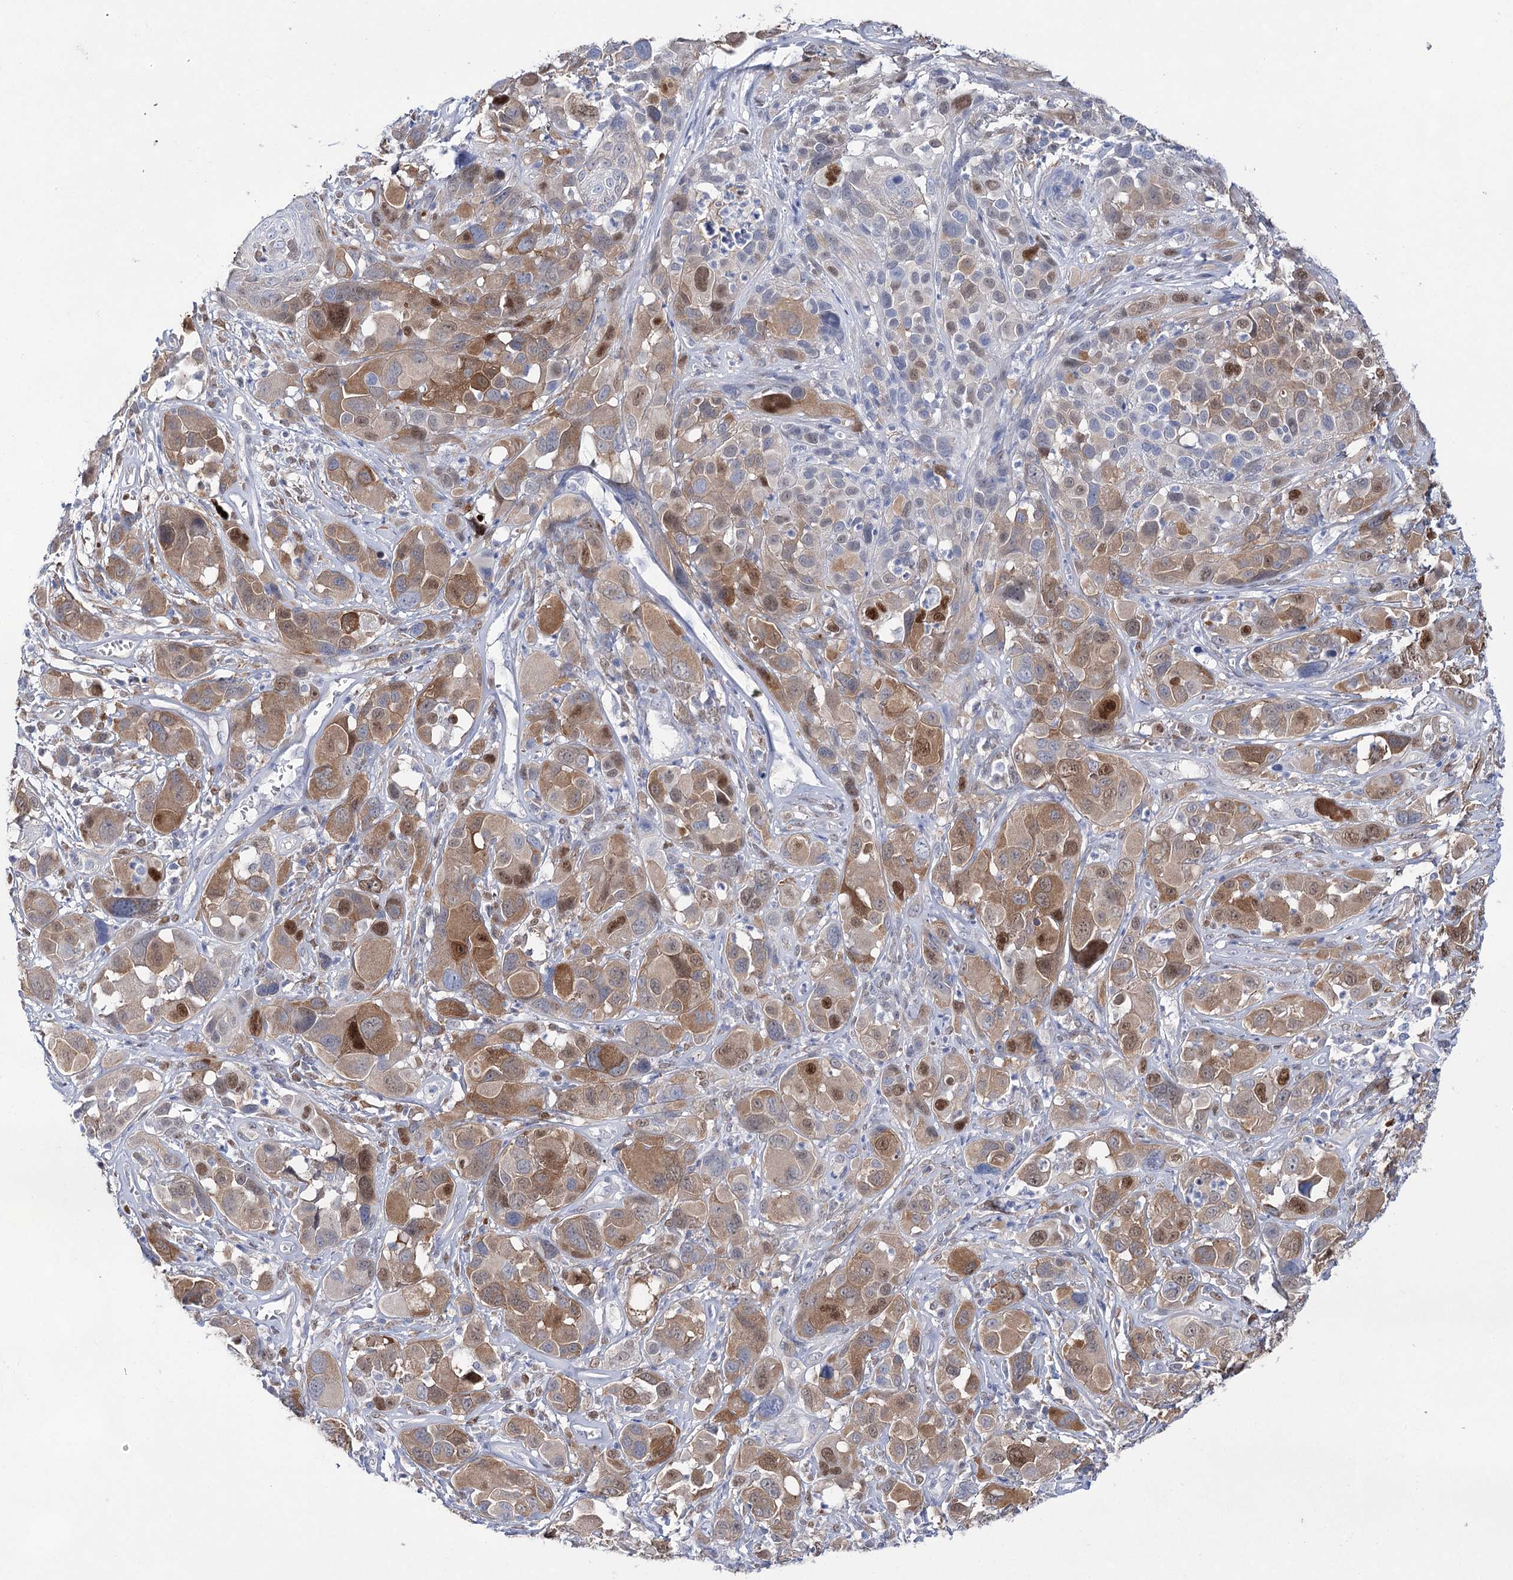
{"staining": {"intensity": "moderate", "quantity": "25%-75%", "location": "cytoplasmic/membranous,nuclear"}, "tissue": "melanoma", "cell_type": "Tumor cells", "image_type": "cancer", "snomed": [{"axis": "morphology", "description": "Malignant melanoma, NOS"}, {"axis": "topography", "description": "Skin of trunk"}], "caption": "Malignant melanoma stained with a protein marker shows moderate staining in tumor cells.", "gene": "UGDH", "patient": {"sex": "male", "age": 71}}